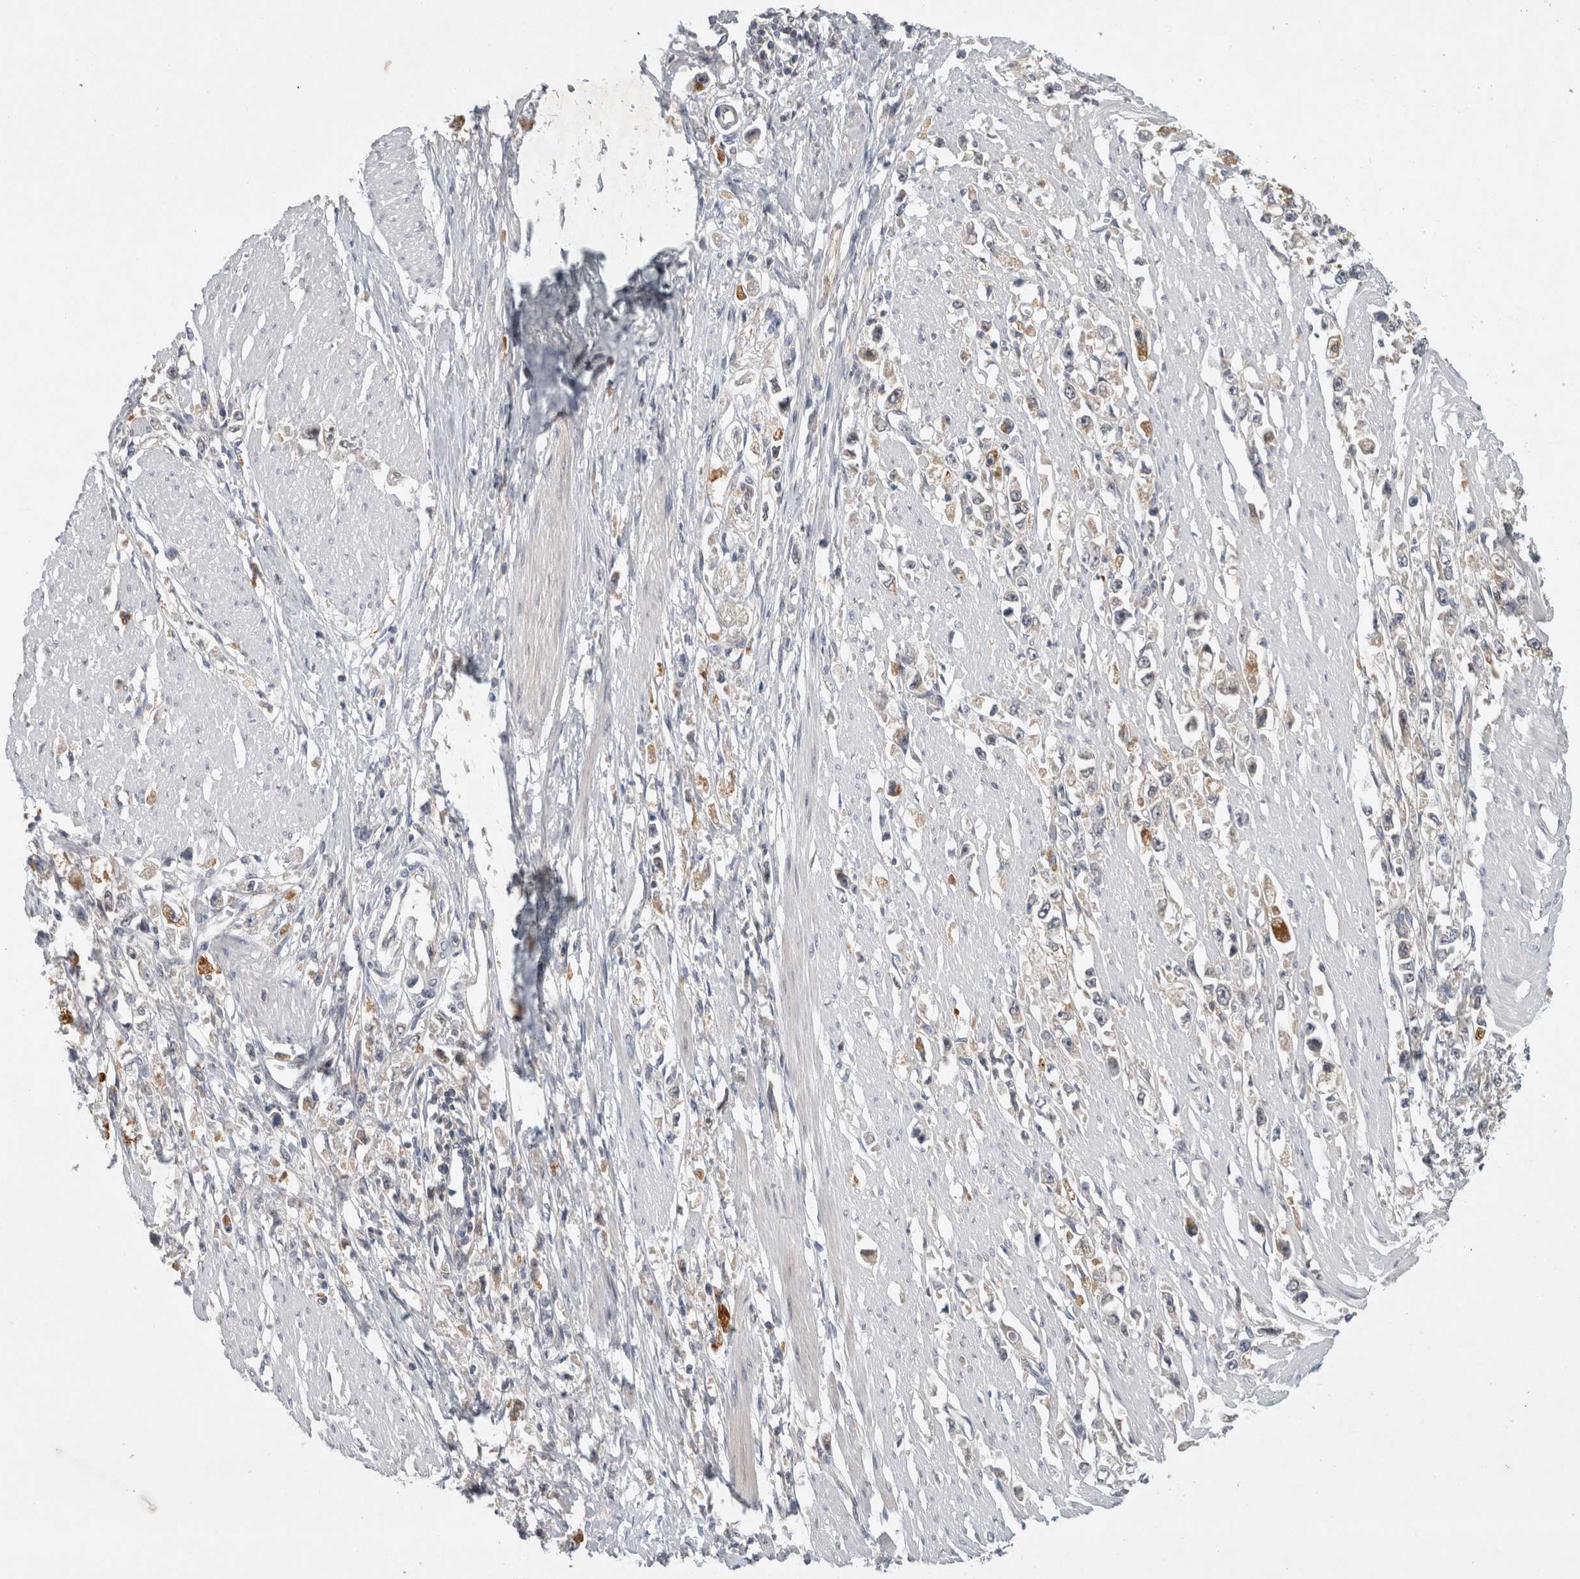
{"staining": {"intensity": "weak", "quantity": "25%-75%", "location": "cytoplasmic/membranous"}, "tissue": "stomach cancer", "cell_type": "Tumor cells", "image_type": "cancer", "snomed": [{"axis": "morphology", "description": "Adenocarcinoma, NOS"}, {"axis": "topography", "description": "Stomach"}], "caption": "A brown stain shows weak cytoplasmic/membranous positivity of a protein in human adenocarcinoma (stomach) tumor cells.", "gene": "AASDHPPT", "patient": {"sex": "female", "age": 59}}